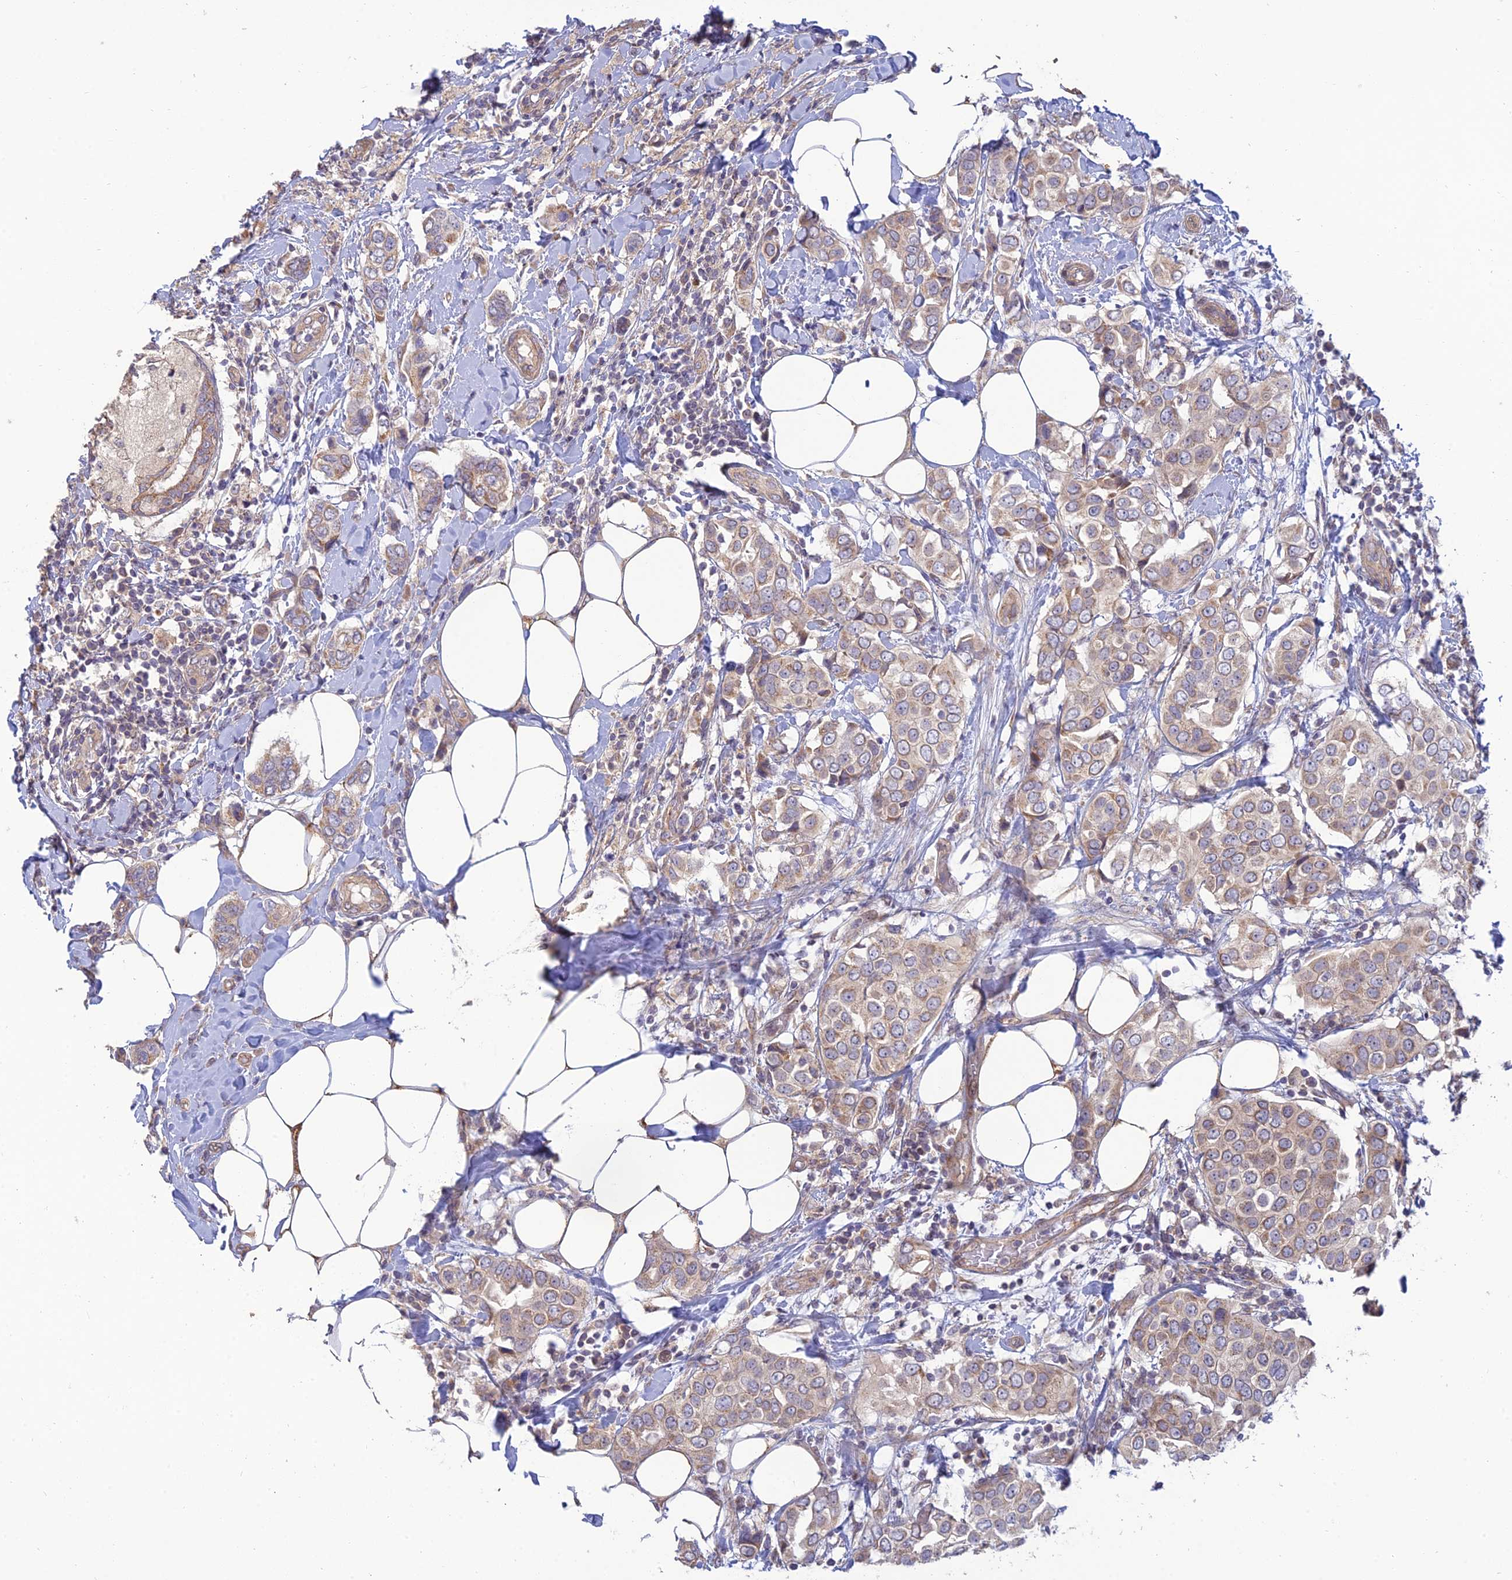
{"staining": {"intensity": "weak", "quantity": "25%-75%", "location": "cytoplasmic/membranous"}, "tissue": "breast cancer", "cell_type": "Tumor cells", "image_type": "cancer", "snomed": [{"axis": "morphology", "description": "Lobular carcinoma"}, {"axis": "topography", "description": "Breast"}], "caption": "Protein staining of breast cancer (lobular carcinoma) tissue demonstrates weak cytoplasmic/membranous expression in approximately 25%-75% of tumor cells. (Brightfield microscopy of DAB IHC at high magnification).", "gene": "C3orf20", "patient": {"sex": "female", "age": 51}}